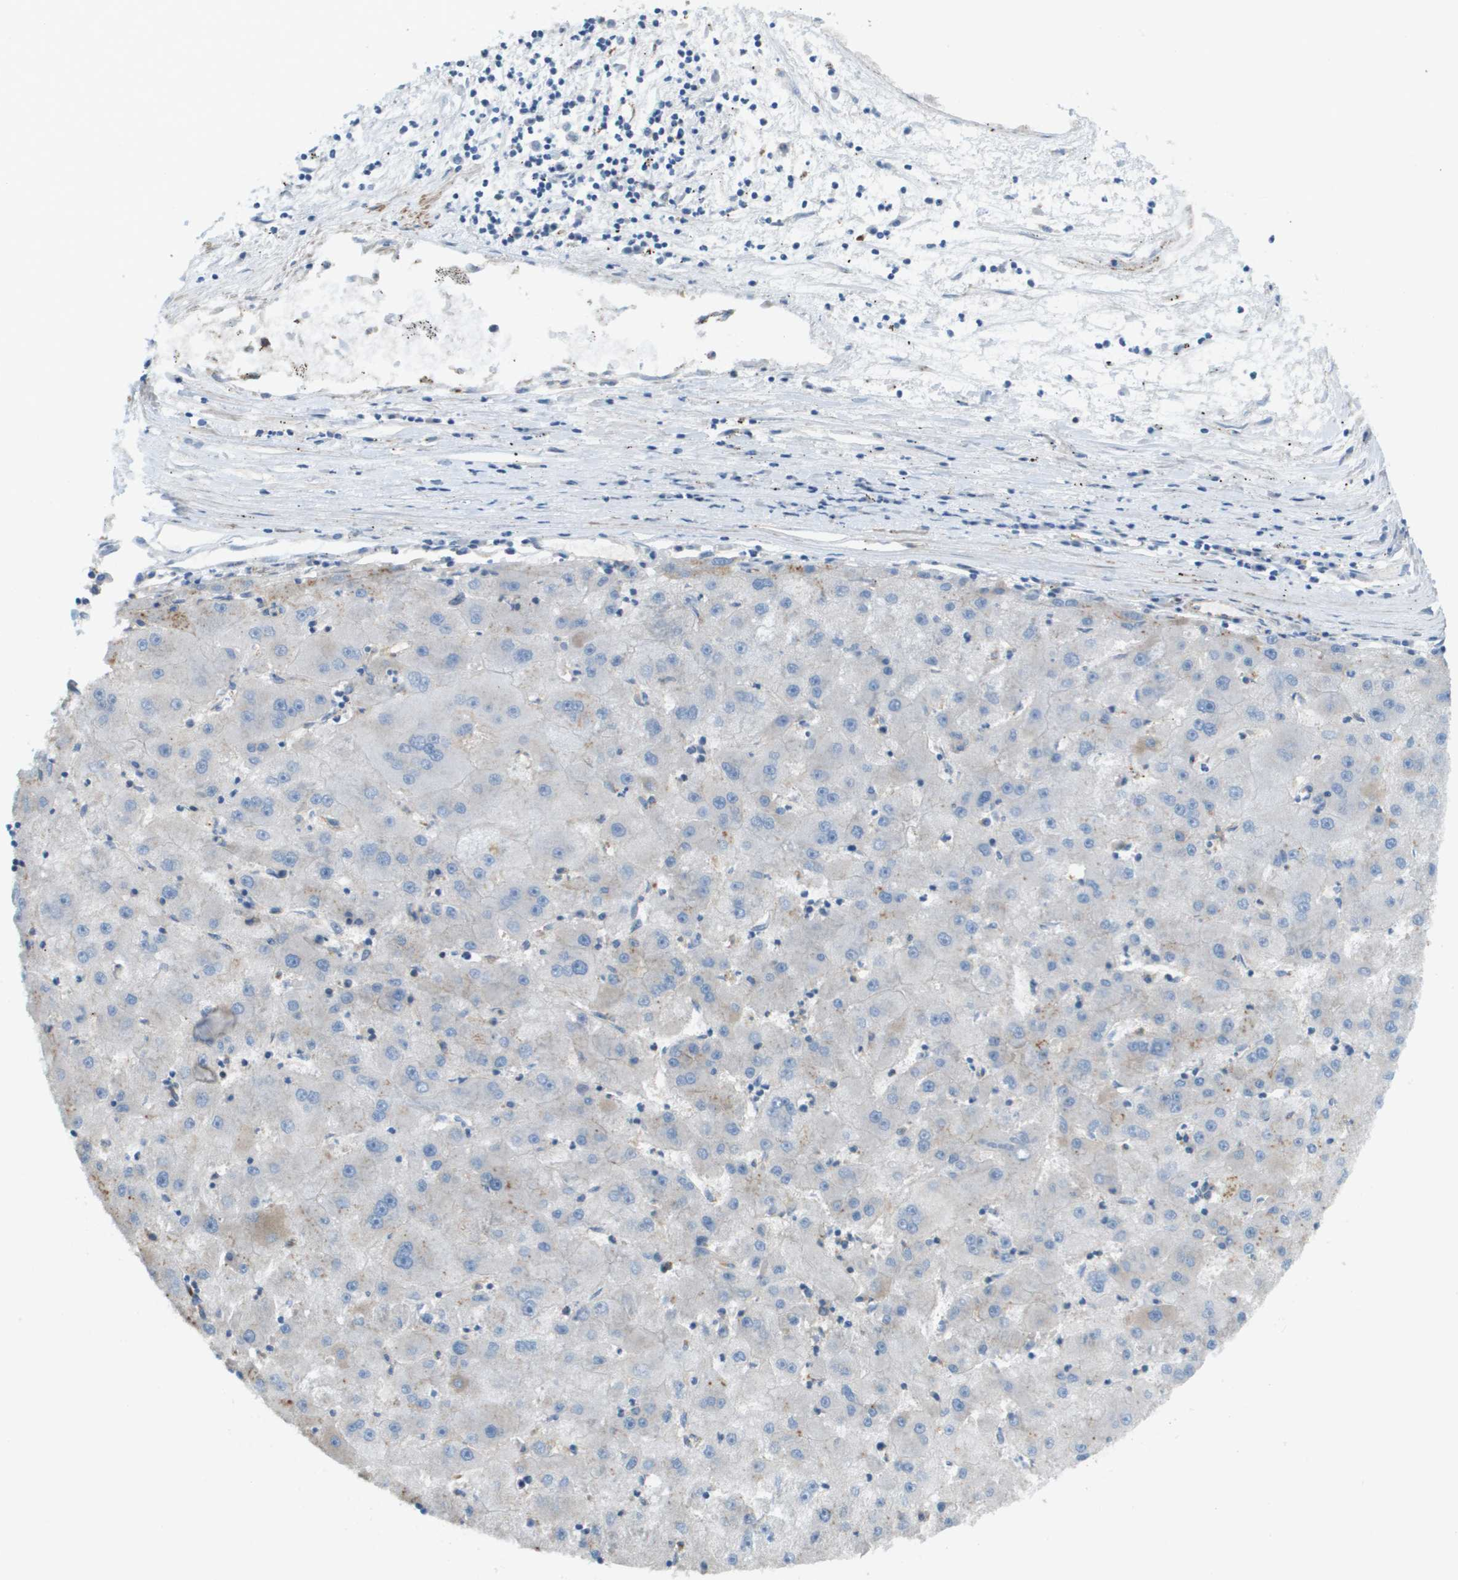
{"staining": {"intensity": "negative", "quantity": "none", "location": "none"}, "tissue": "liver cancer", "cell_type": "Tumor cells", "image_type": "cancer", "snomed": [{"axis": "morphology", "description": "Carcinoma, Hepatocellular, NOS"}, {"axis": "topography", "description": "Liver"}], "caption": "DAB immunohistochemical staining of human liver cancer (hepatocellular carcinoma) exhibits no significant staining in tumor cells.", "gene": "MYH11", "patient": {"sex": "male", "age": 72}}